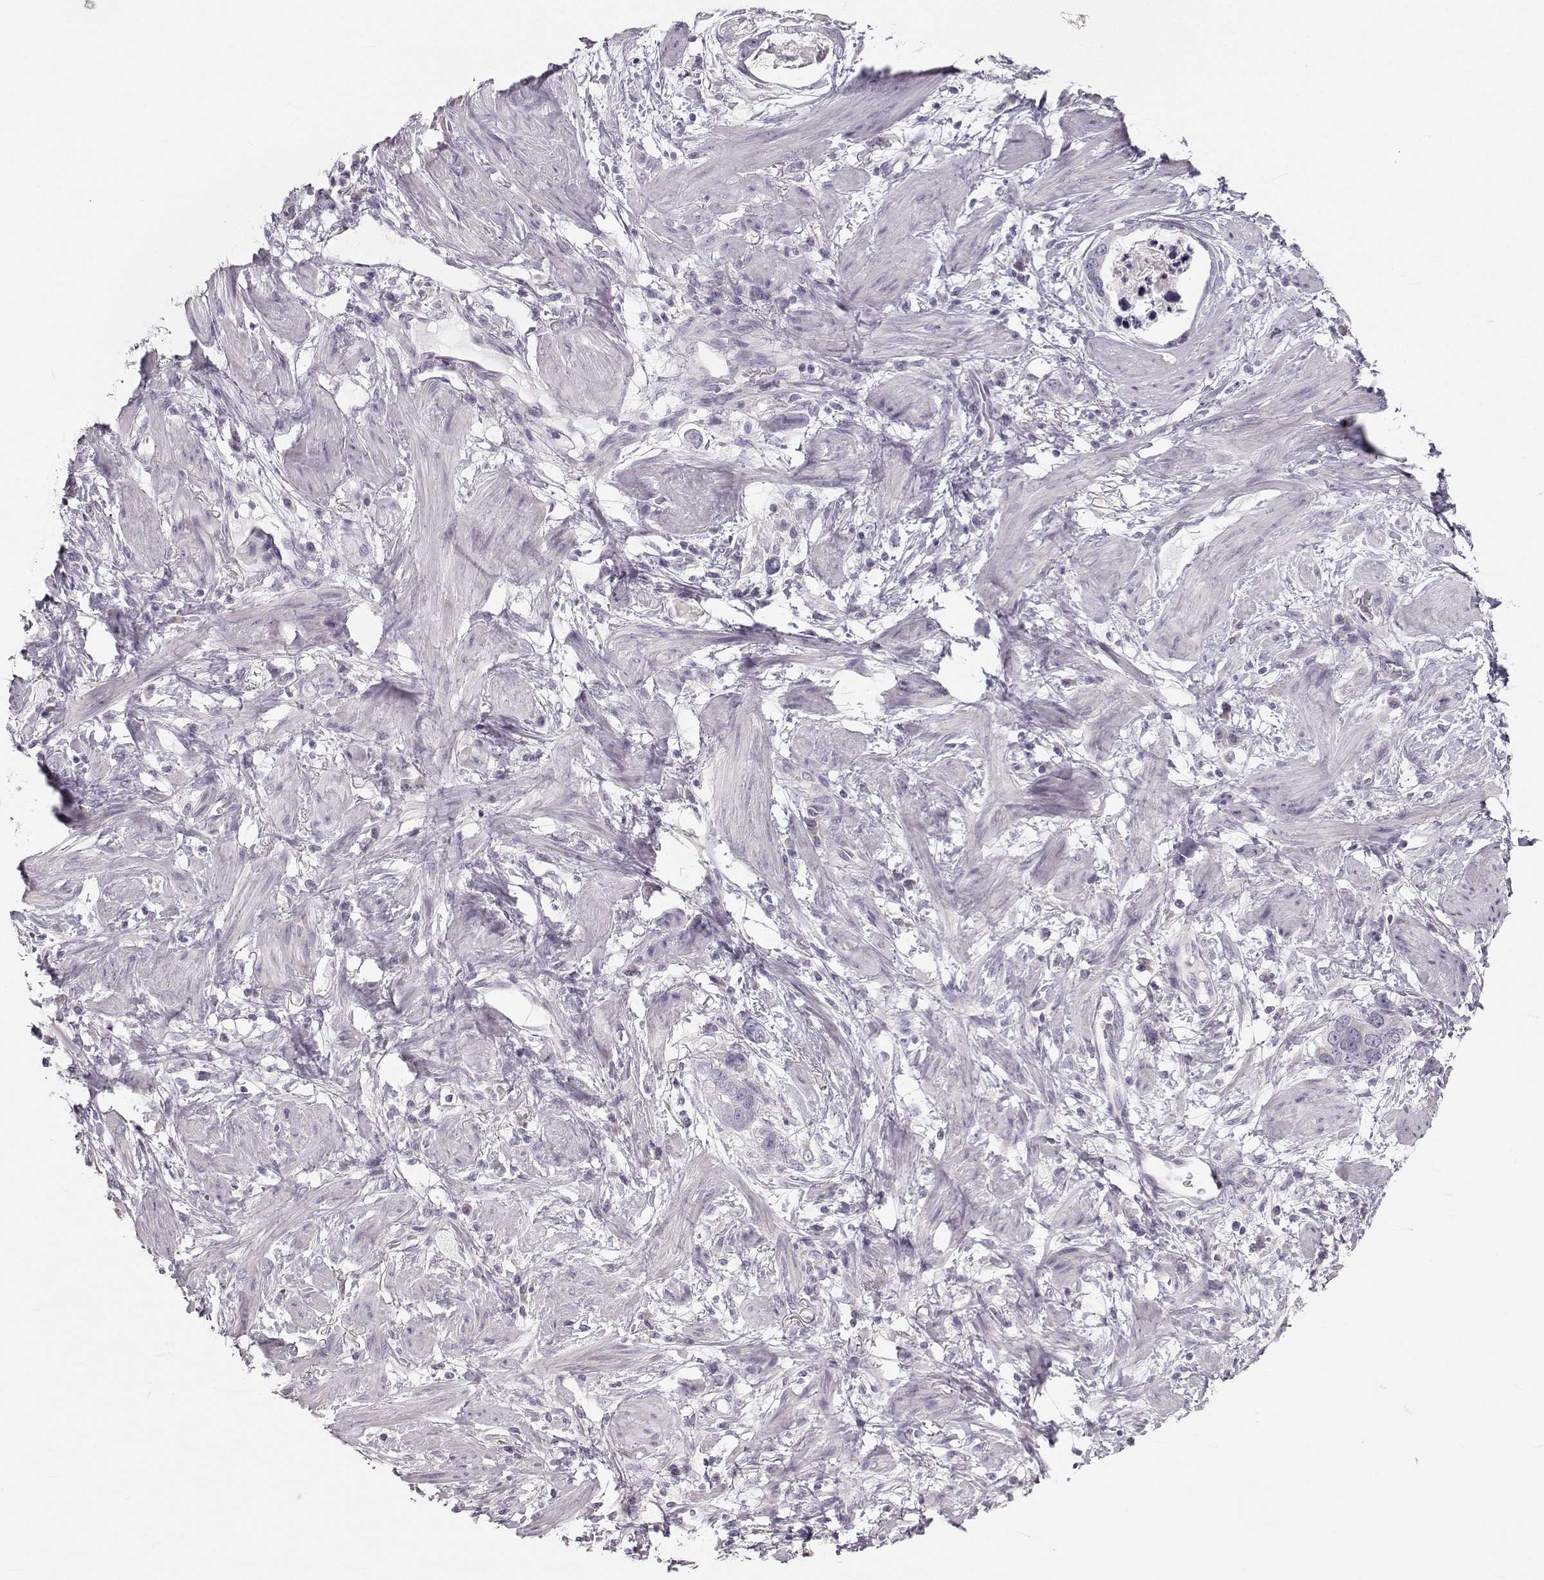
{"staining": {"intensity": "negative", "quantity": "none", "location": "none"}, "tissue": "stomach cancer", "cell_type": "Tumor cells", "image_type": "cancer", "snomed": [{"axis": "morphology", "description": "Adenocarcinoma, NOS"}, {"axis": "topography", "description": "Stomach, lower"}], "caption": "DAB immunohistochemical staining of adenocarcinoma (stomach) exhibits no significant expression in tumor cells.", "gene": "OIP5", "patient": {"sex": "female", "age": 93}}